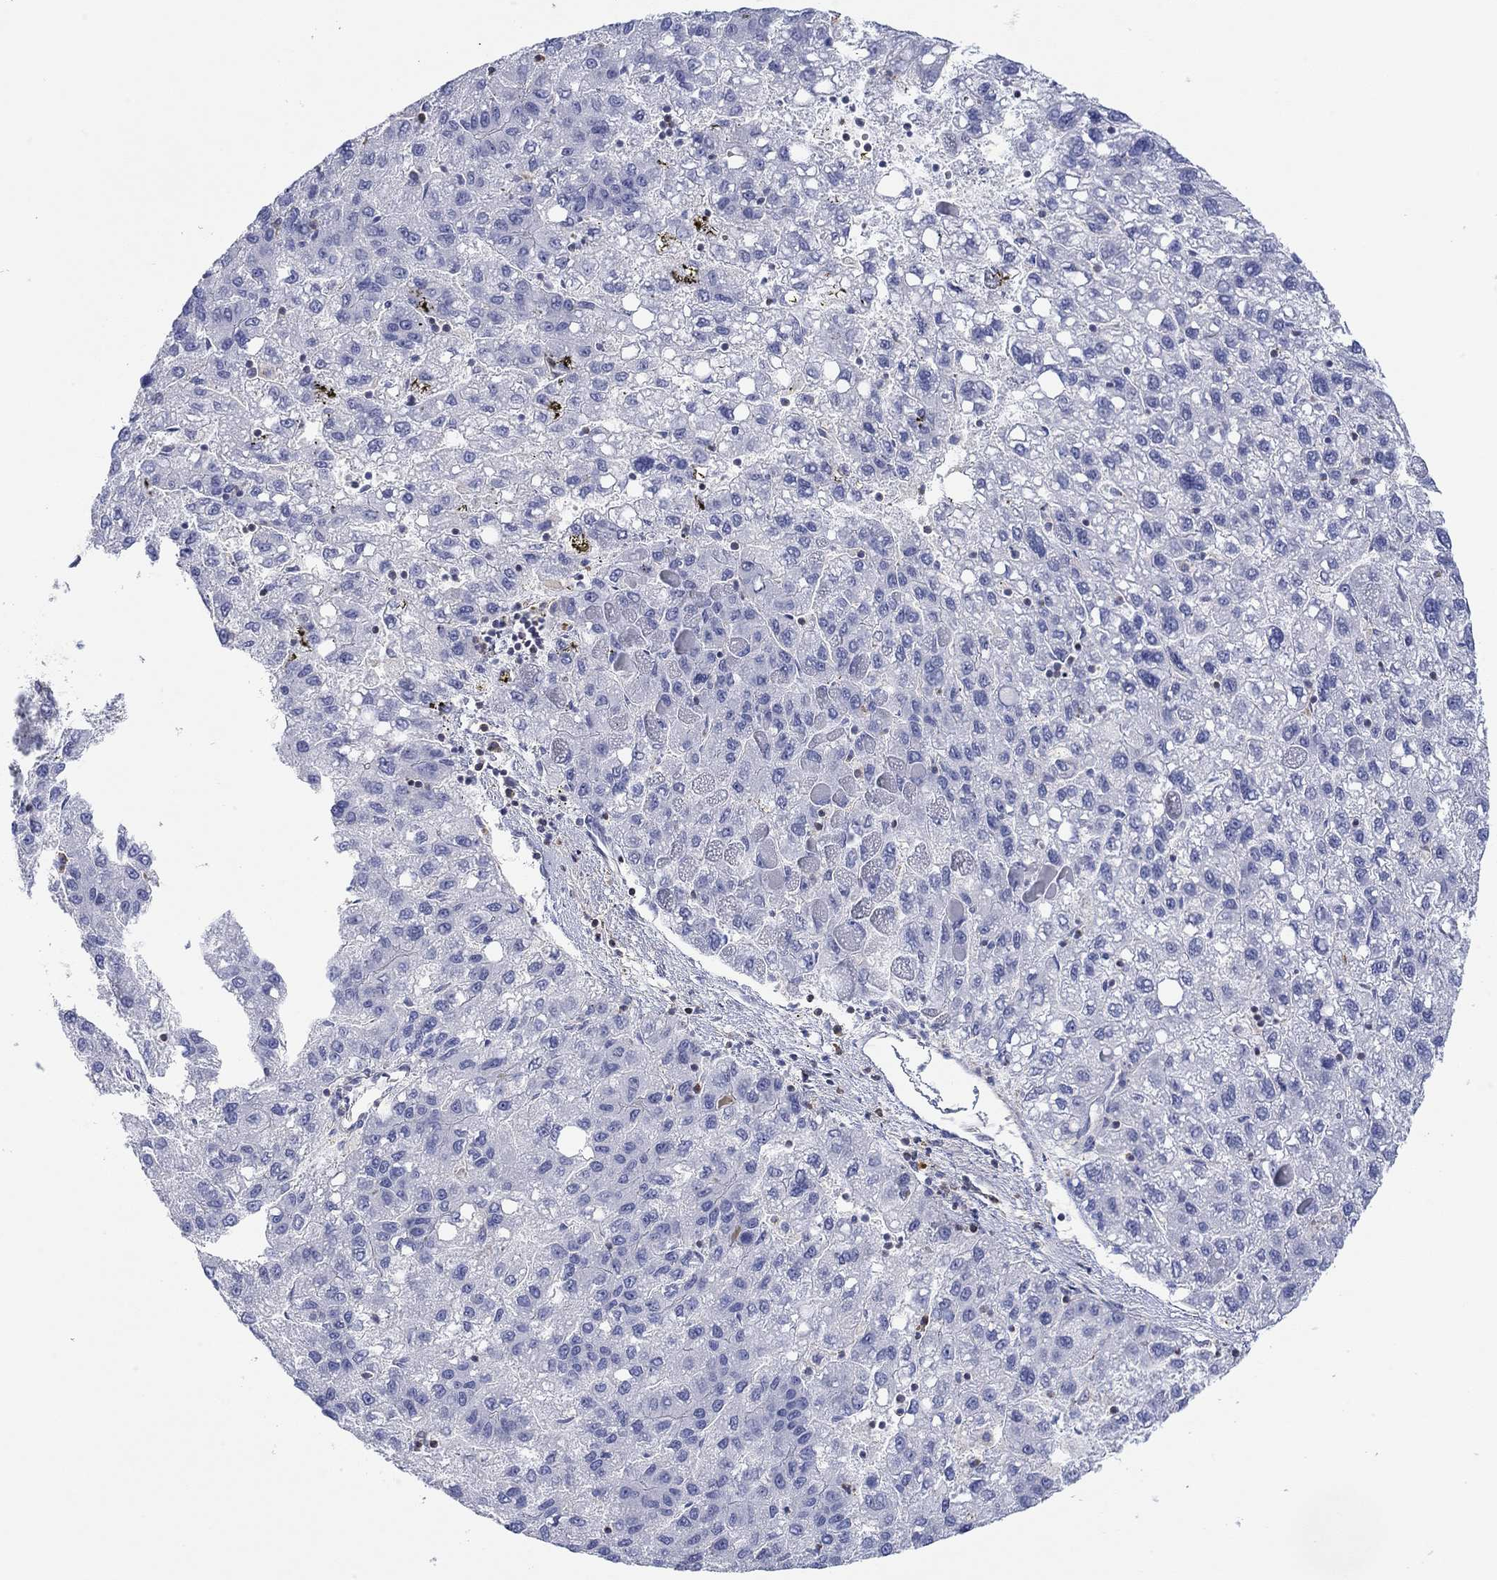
{"staining": {"intensity": "negative", "quantity": "none", "location": "none"}, "tissue": "liver cancer", "cell_type": "Tumor cells", "image_type": "cancer", "snomed": [{"axis": "morphology", "description": "Carcinoma, Hepatocellular, NOS"}, {"axis": "topography", "description": "Liver"}], "caption": "This is an immunohistochemistry photomicrograph of liver cancer (hepatocellular carcinoma). There is no staining in tumor cells.", "gene": "PPIL6", "patient": {"sex": "female", "age": 82}}